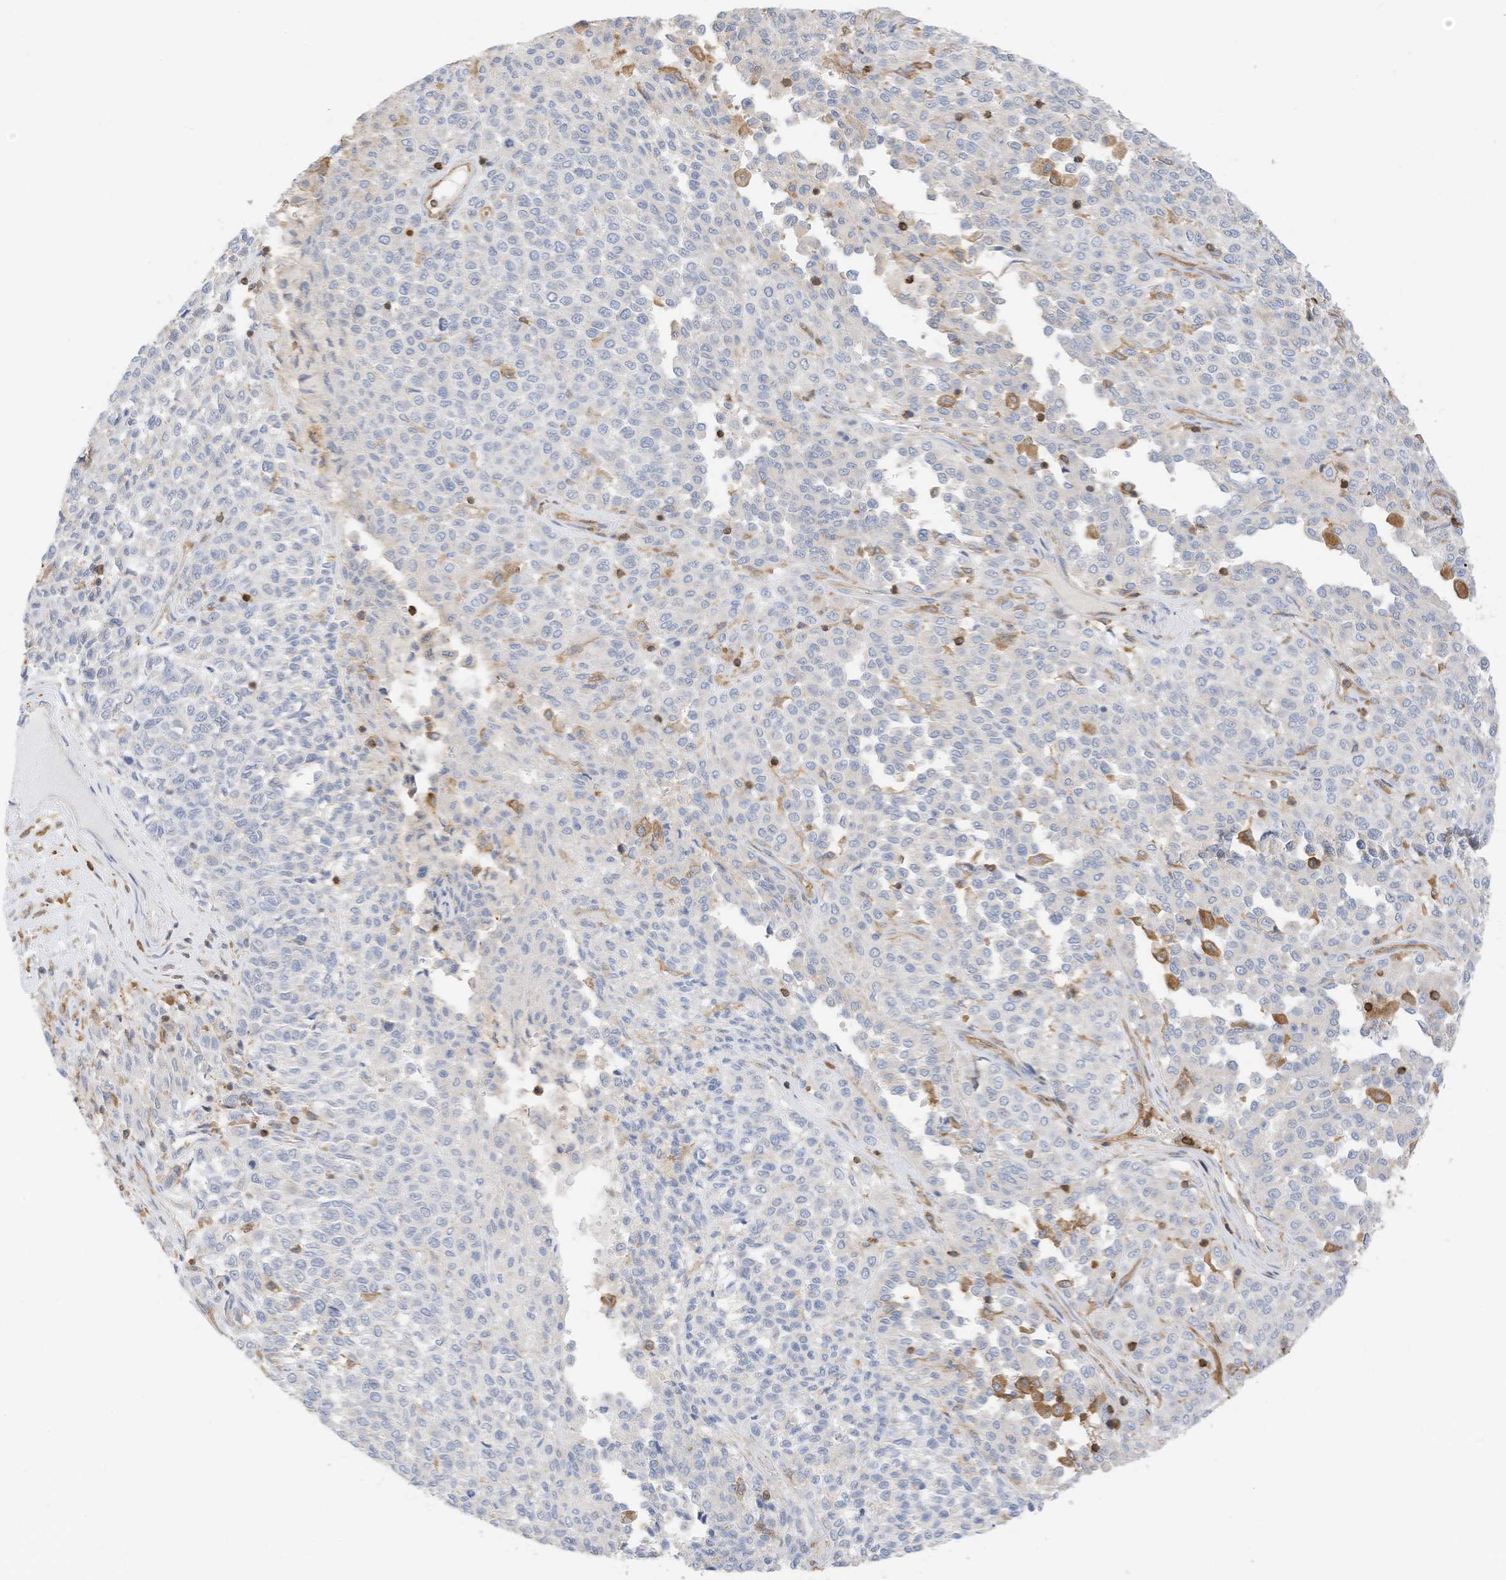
{"staining": {"intensity": "negative", "quantity": "none", "location": "none"}, "tissue": "melanoma", "cell_type": "Tumor cells", "image_type": "cancer", "snomed": [{"axis": "morphology", "description": "Malignant melanoma, Metastatic site"}, {"axis": "topography", "description": "Pancreas"}], "caption": "The immunohistochemistry (IHC) photomicrograph has no significant expression in tumor cells of melanoma tissue.", "gene": "ARHGAP25", "patient": {"sex": "female", "age": 30}}